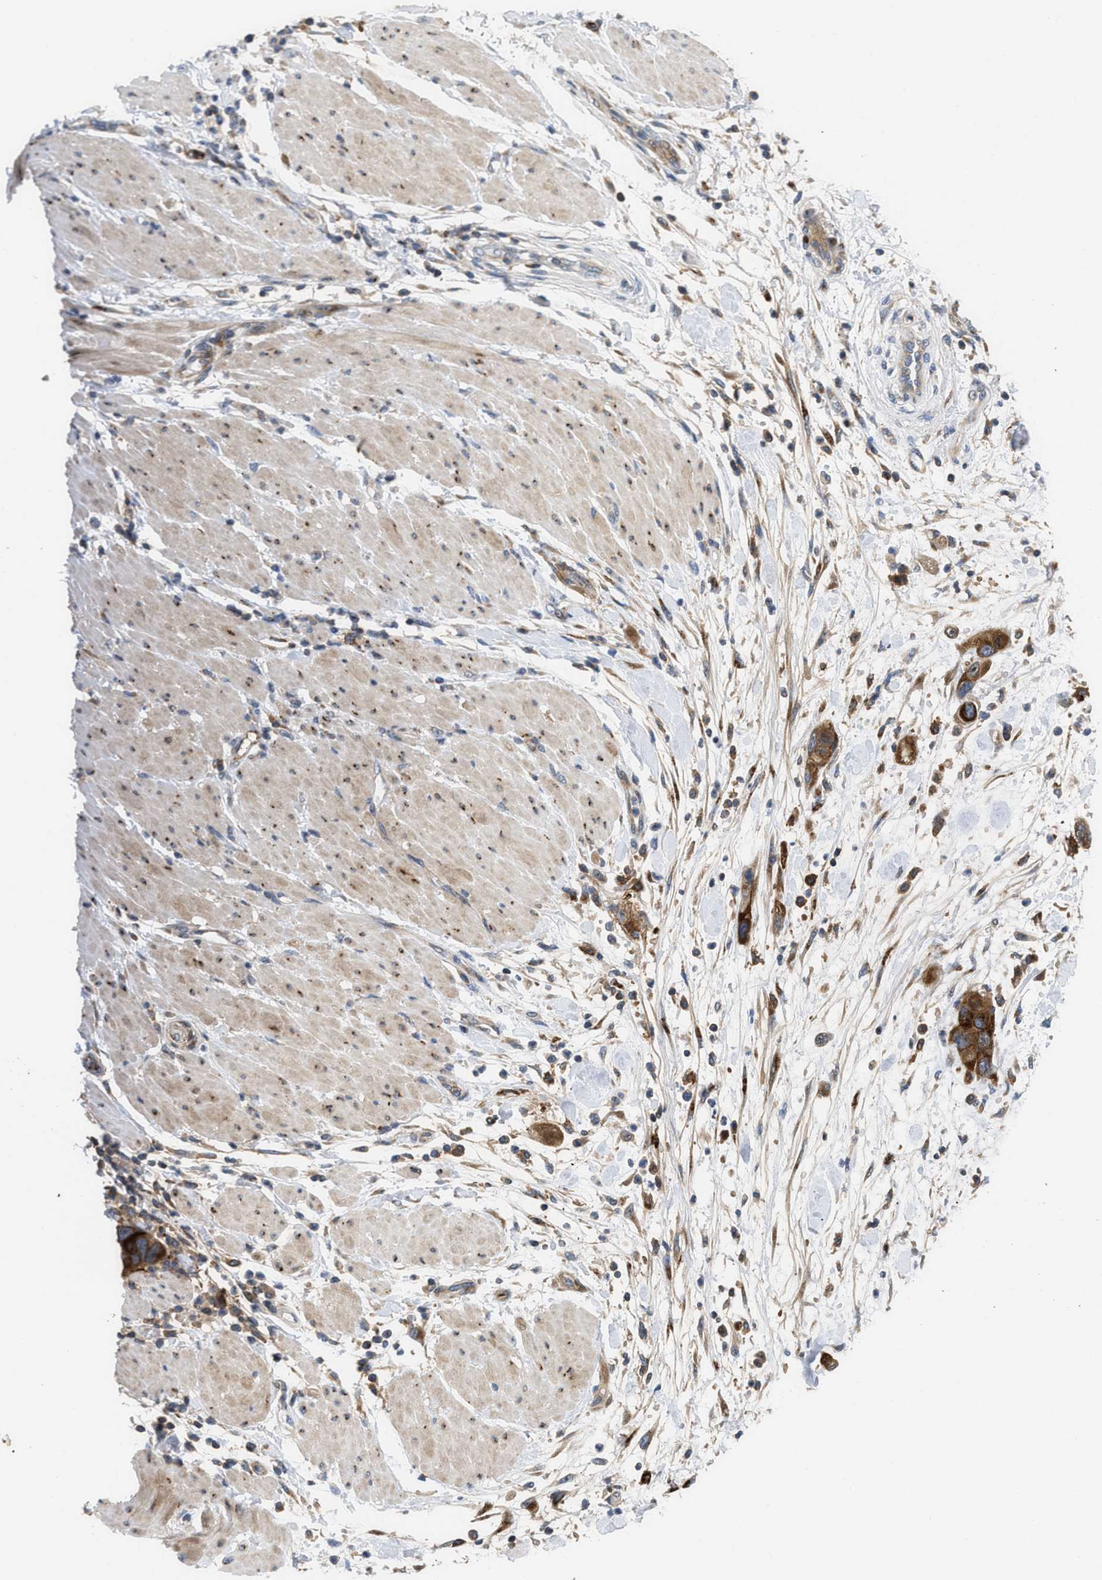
{"staining": {"intensity": "moderate", "quantity": ">75%", "location": "cytoplasmic/membranous"}, "tissue": "pancreatic cancer", "cell_type": "Tumor cells", "image_type": "cancer", "snomed": [{"axis": "morphology", "description": "Normal tissue, NOS"}, {"axis": "morphology", "description": "Adenocarcinoma, NOS"}, {"axis": "topography", "description": "Pancreas"}], "caption": "Immunohistochemical staining of adenocarcinoma (pancreatic) exhibits moderate cytoplasmic/membranous protein positivity in about >75% of tumor cells.", "gene": "DIPK1A", "patient": {"sex": "female", "age": 71}}